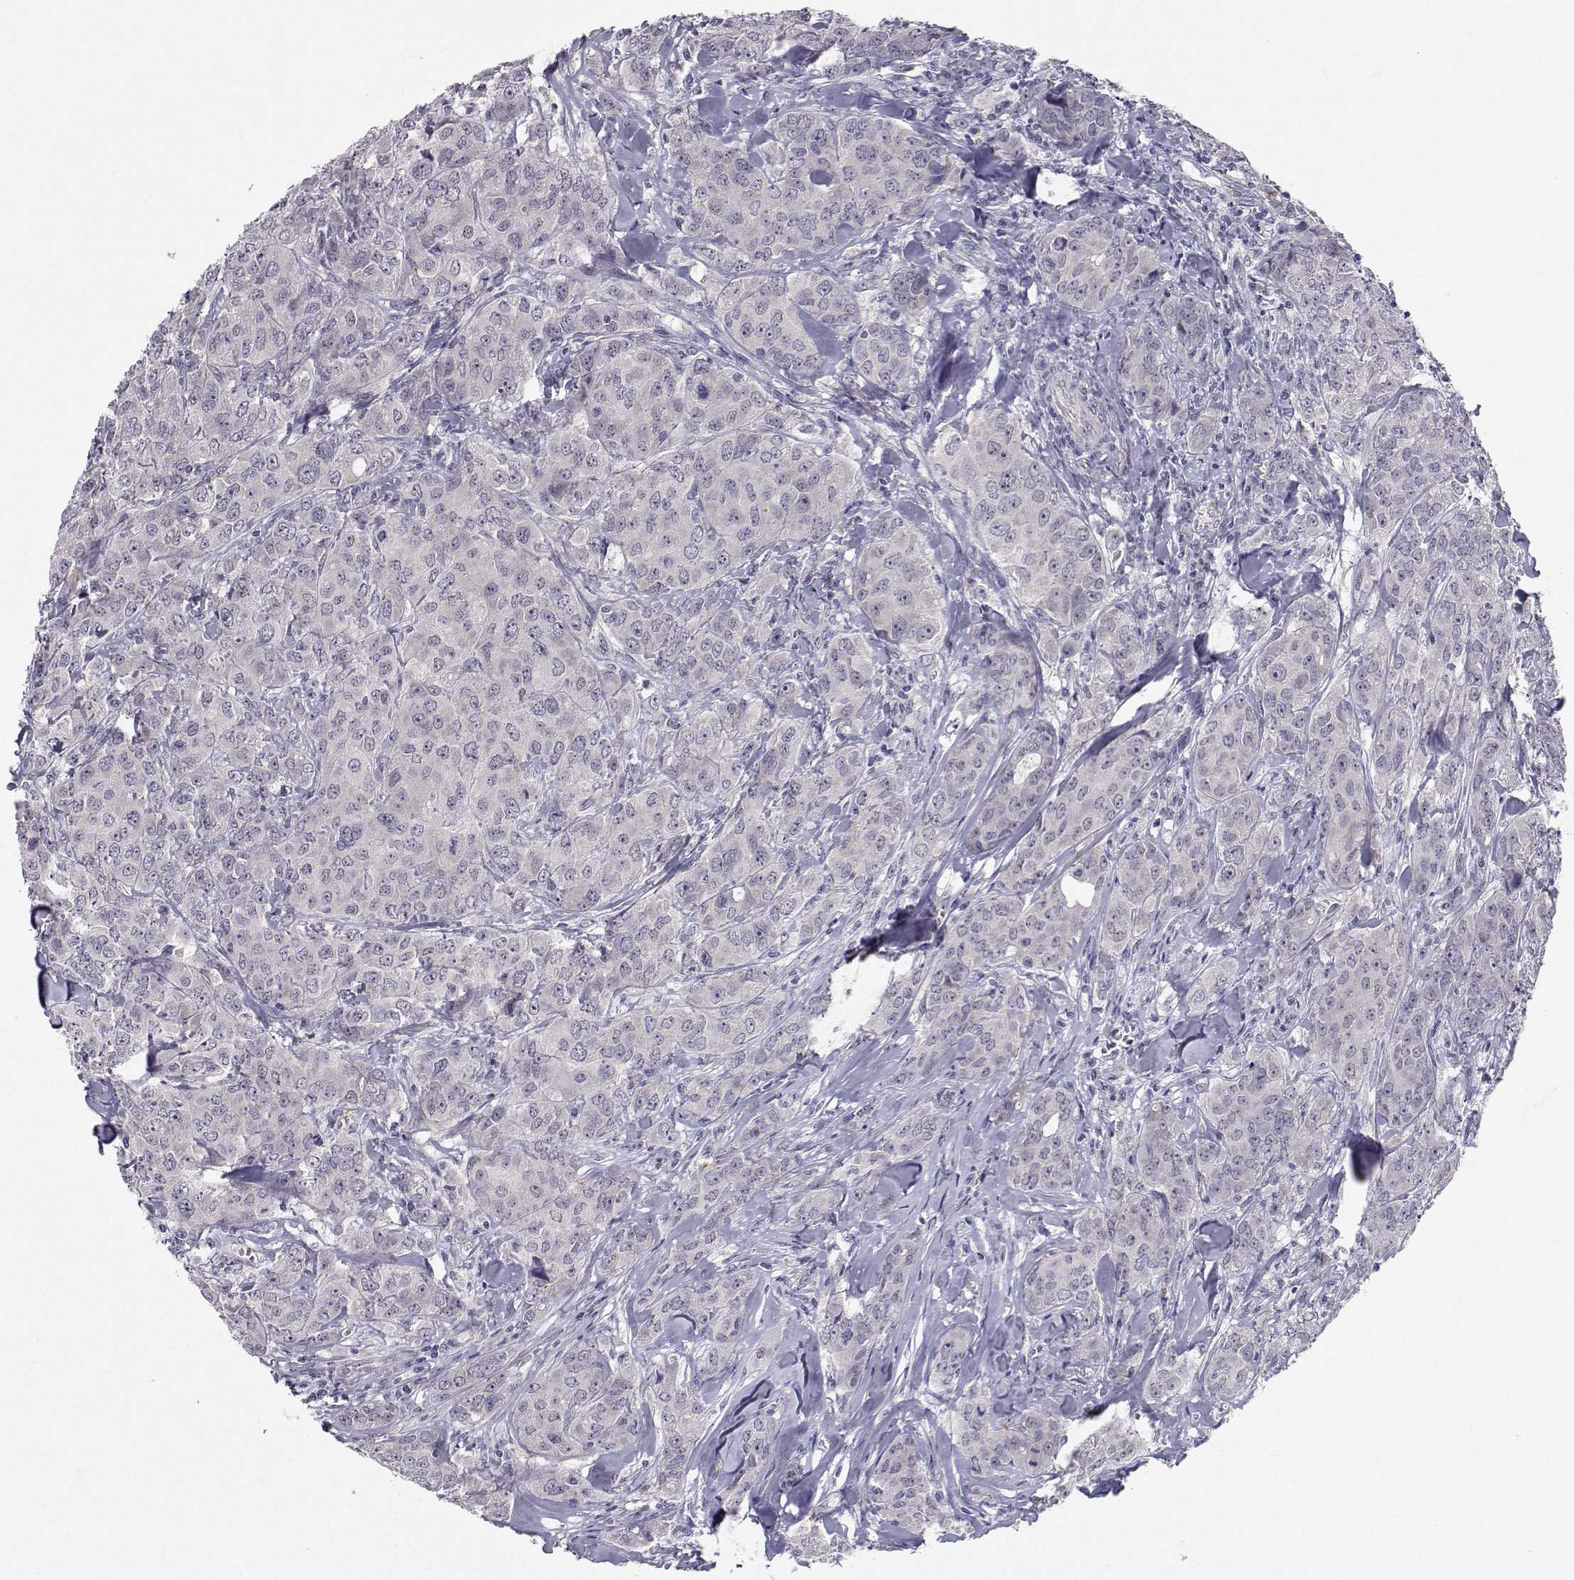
{"staining": {"intensity": "negative", "quantity": "none", "location": "none"}, "tissue": "breast cancer", "cell_type": "Tumor cells", "image_type": "cancer", "snomed": [{"axis": "morphology", "description": "Duct carcinoma"}, {"axis": "topography", "description": "Breast"}], "caption": "The image demonstrates no staining of tumor cells in breast invasive ductal carcinoma.", "gene": "SLC6A3", "patient": {"sex": "female", "age": 43}}